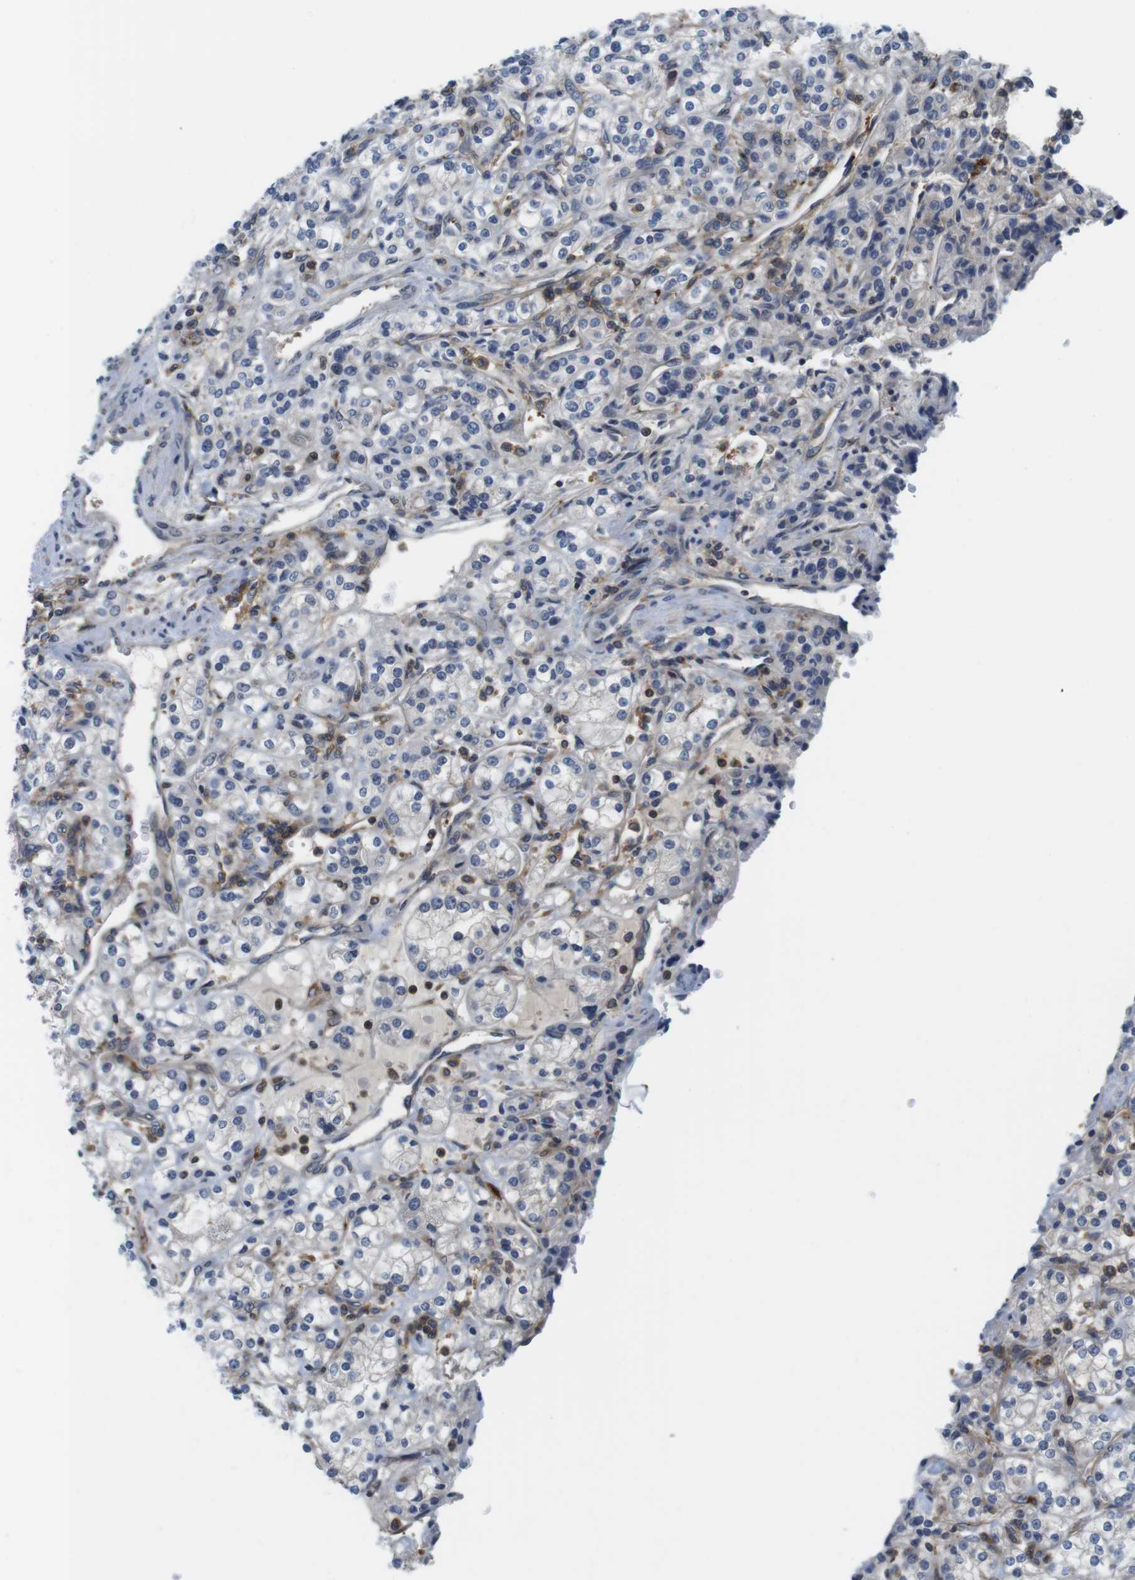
{"staining": {"intensity": "negative", "quantity": "none", "location": "none"}, "tissue": "renal cancer", "cell_type": "Tumor cells", "image_type": "cancer", "snomed": [{"axis": "morphology", "description": "Adenocarcinoma, NOS"}, {"axis": "topography", "description": "Kidney"}], "caption": "Protein analysis of renal cancer (adenocarcinoma) demonstrates no significant expression in tumor cells.", "gene": "HERPUD2", "patient": {"sex": "male", "age": 77}}